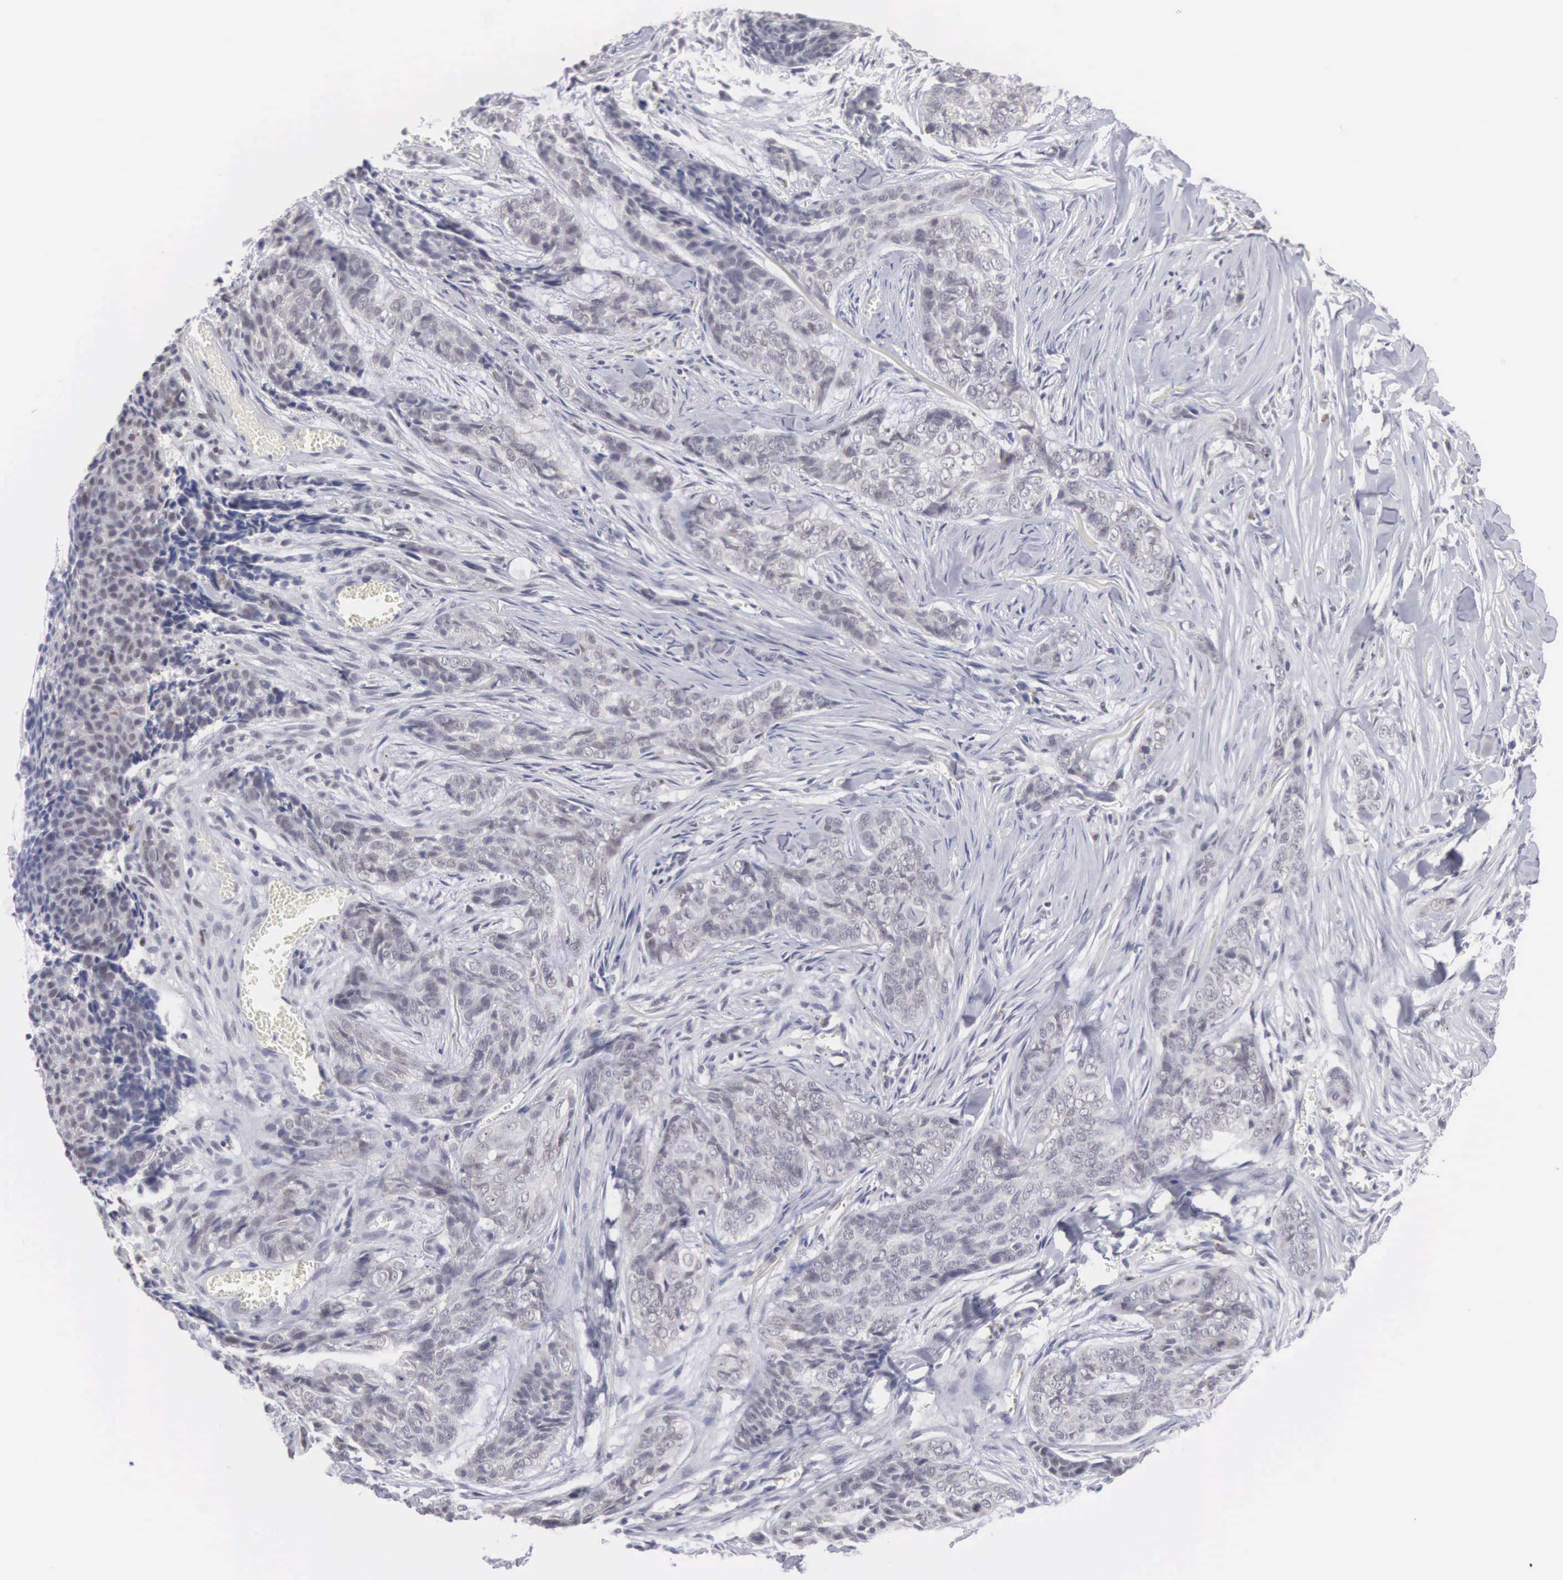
{"staining": {"intensity": "negative", "quantity": "none", "location": "none"}, "tissue": "skin cancer", "cell_type": "Tumor cells", "image_type": "cancer", "snomed": [{"axis": "morphology", "description": "Normal tissue, NOS"}, {"axis": "morphology", "description": "Basal cell carcinoma"}, {"axis": "topography", "description": "Skin"}], "caption": "This is an IHC micrograph of human skin cancer. There is no expression in tumor cells.", "gene": "MNAT1", "patient": {"sex": "female", "age": 65}}